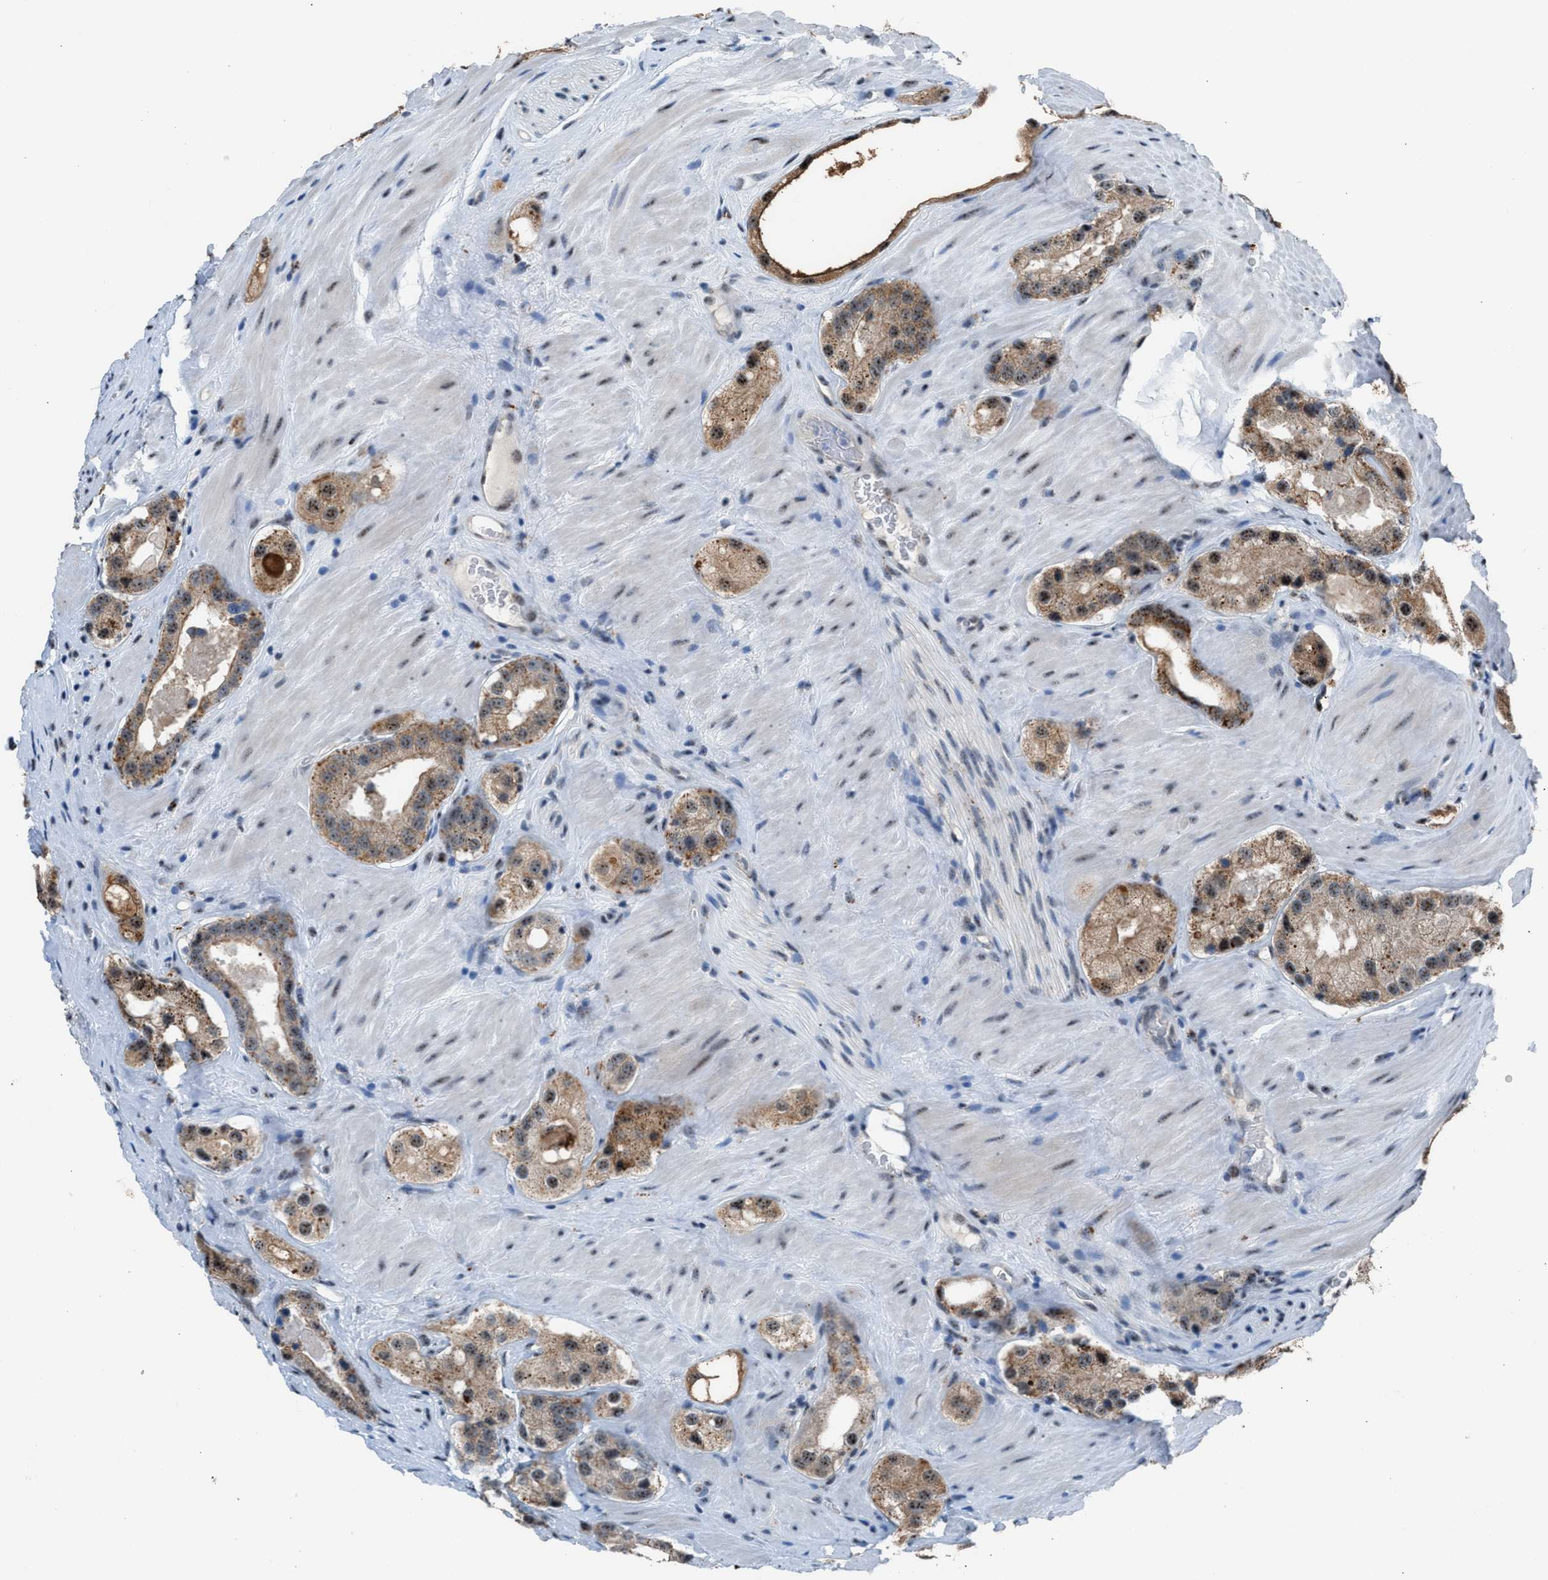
{"staining": {"intensity": "moderate", "quantity": ">75%", "location": "cytoplasmic/membranous,nuclear"}, "tissue": "prostate cancer", "cell_type": "Tumor cells", "image_type": "cancer", "snomed": [{"axis": "morphology", "description": "Adenocarcinoma, High grade"}, {"axis": "topography", "description": "Prostate"}], "caption": "Immunohistochemical staining of prostate cancer displays medium levels of moderate cytoplasmic/membranous and nuclear protein staining in about >75% of tumor cells.", "gene": "CENPP", "patient": {"sex": "male", "age": 63}}